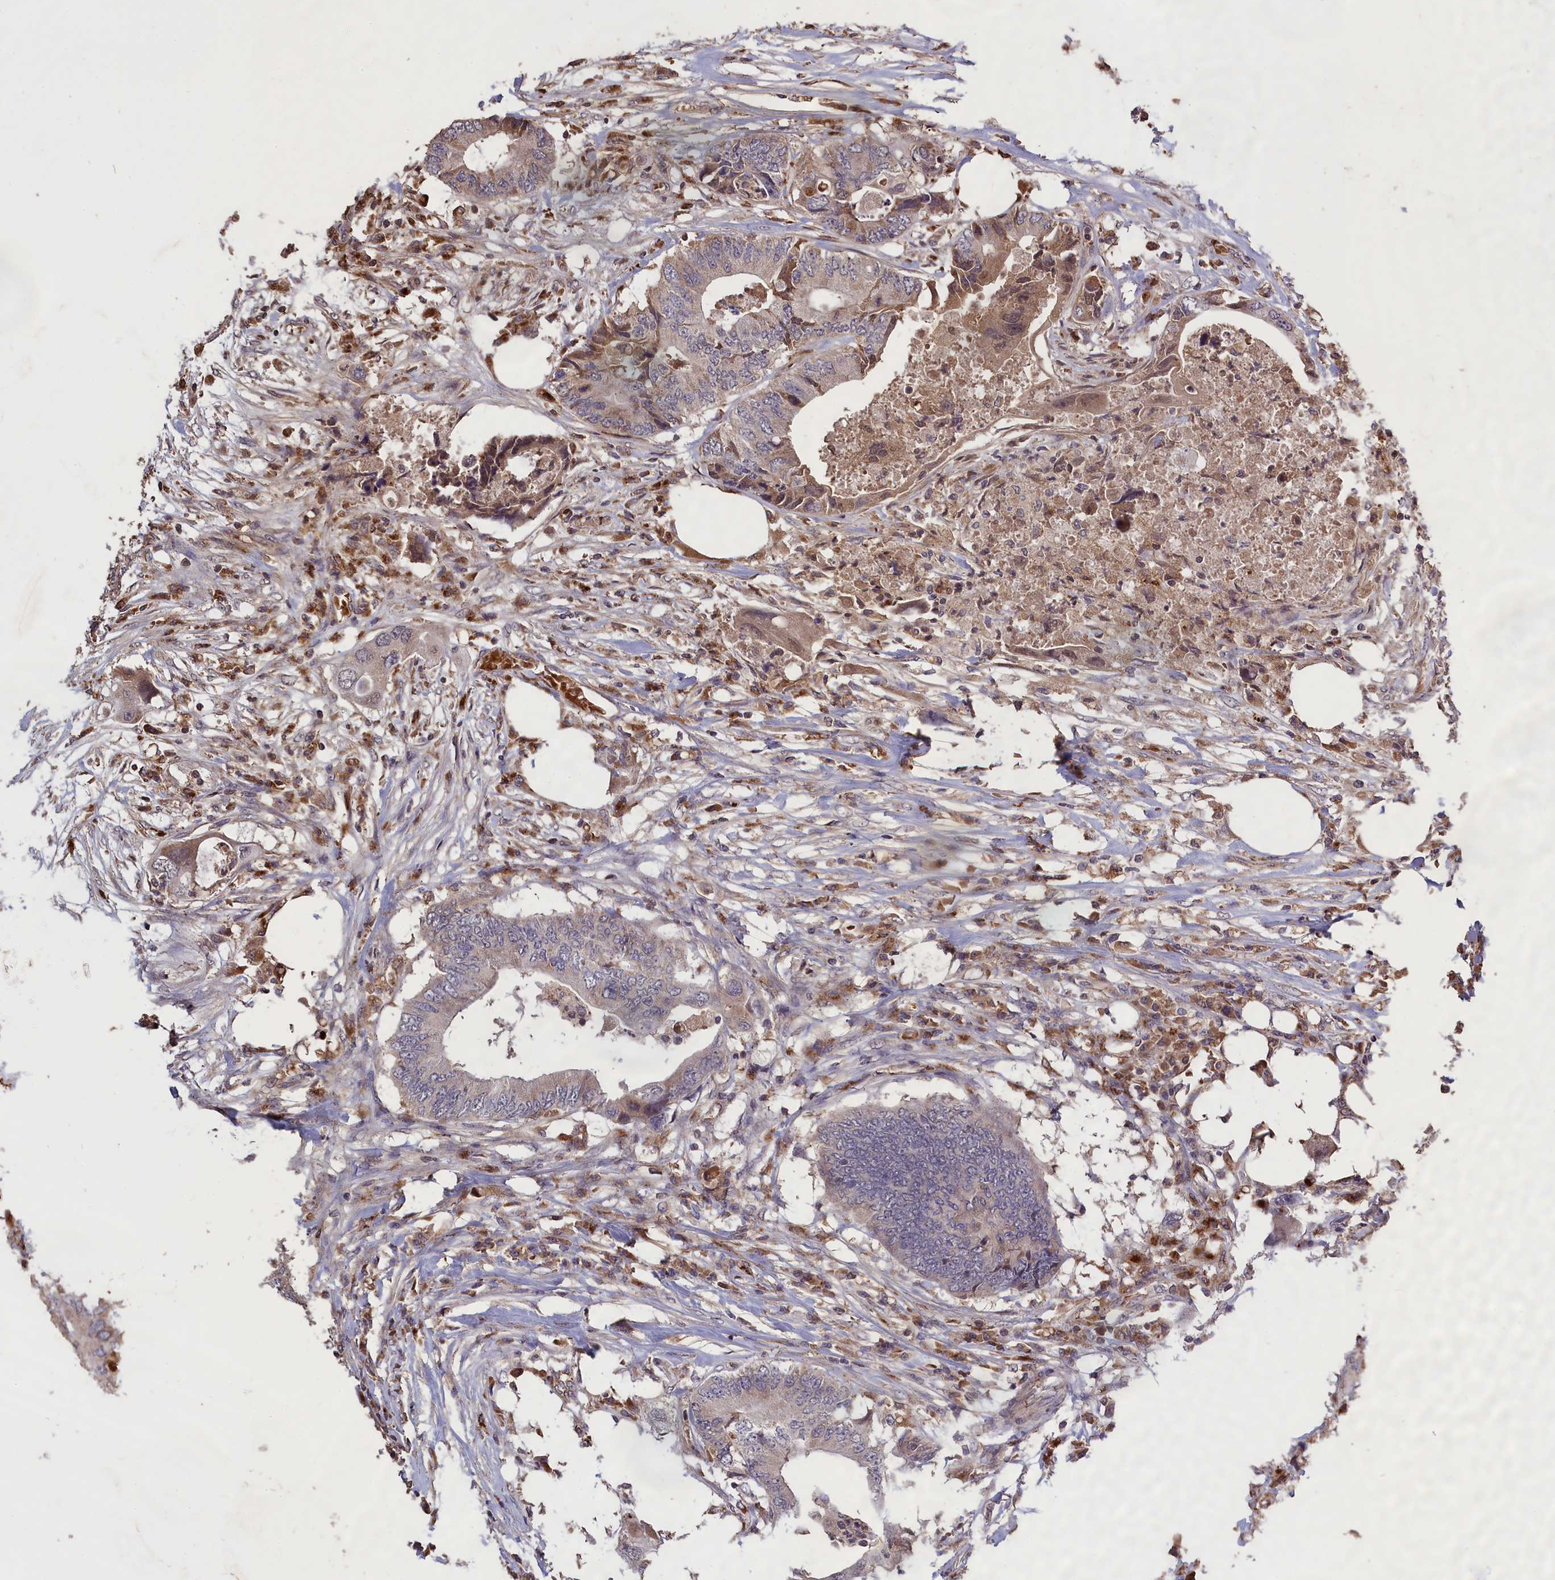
{"staining": {"intensity": "weak", "quantity": "<25%", "location": "cytoplasmic/membranous"}, "tissue": "colorectal cancer", "cell_type": "Tumor cells", "image_type": "cancer", "snomed": [{"axis": "morphology", "description": "Adenocarcinoma, NOS"}, {"axis": "topography", "description": "Colon"}], "caption": "Tumor cells show no significant positivity in colorectal cancer.", "gene": "CLRN2", "patient": {"sex": "male", "age": 71}}